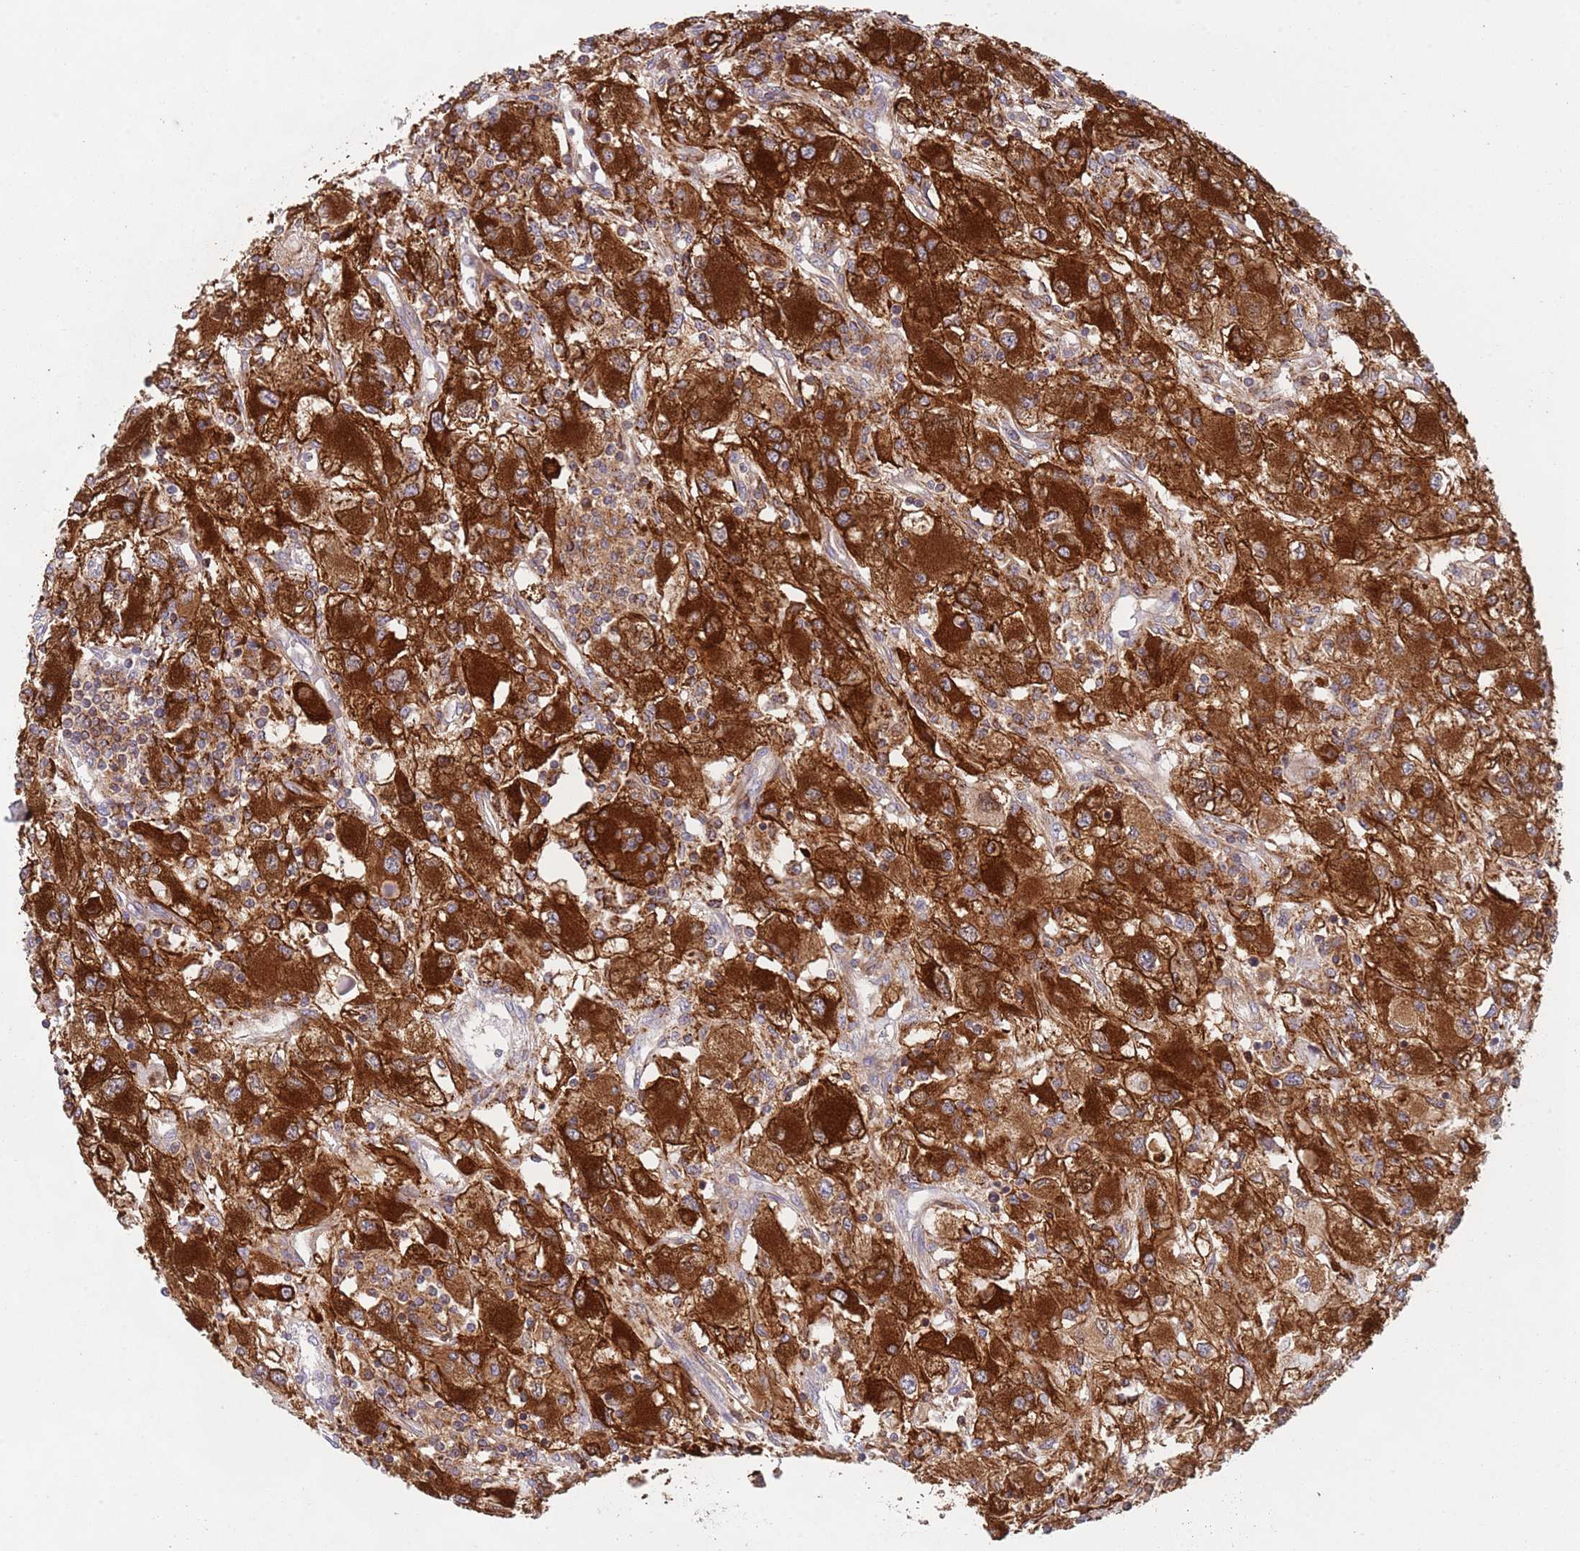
{"staining": {"intensity": "strong", "quantity": ">75%", "location": "cytoplasmic/membranous"}, "tissue": "renal cancer", "cell_type": "Tumor cells", "image_type": "cancer", "snomed": [{"axis": "morphology", "description": "Adenocarcinoma, NOS"}, {"axis": "topography", "description": "Kidney"}], "caption": "Renal cancer stained for a protein displays strong cytoplasmic/membranous positivity in tumor cells. The protein is shown in brown color, while the nuclei are stained blue.", "gene": "ZMYM5", "patient": {"sex": "female", "age": 67}}